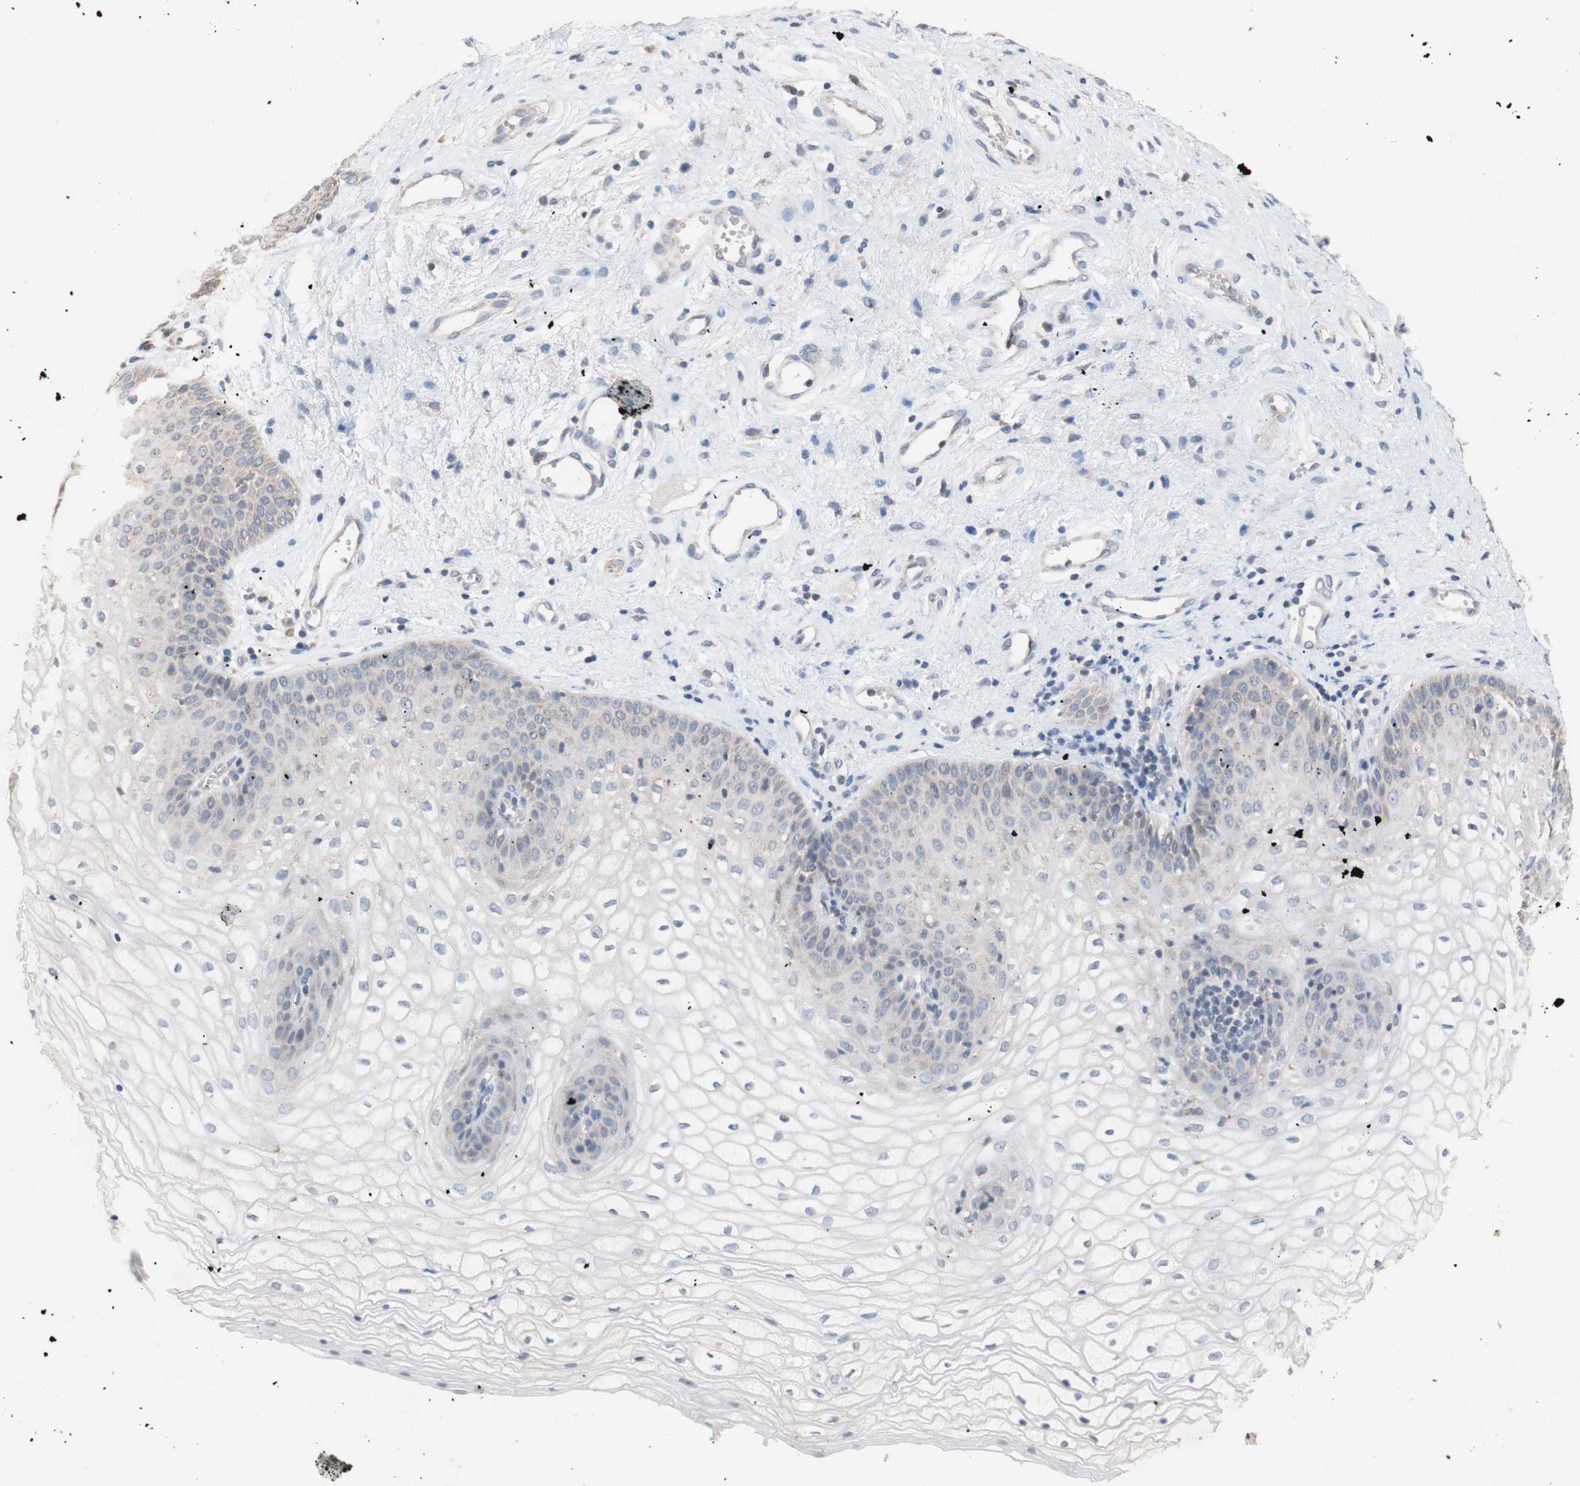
{"staining": {"intensity": "negative", "quantity": "none", "location": "none"}, "tissue": "vagina", "cell_type": "Squamous epithelial cells", "image_type": "normal", "snomed": [{"axis": "morphology", "description": "Normal tissue, NOS"}, {"axis": "topography", "description": "Vagina"}], "caption": "High magnification brightfield microscopy of benign vagina stained with DAB (3,3'-diaminobenzidine) (brown) and counterstained with hematoxylin (blue): squamous epithelial cells show no significant staining.", "gene": "PTGIS", "patient": {"sex": "female", "age": 34}}